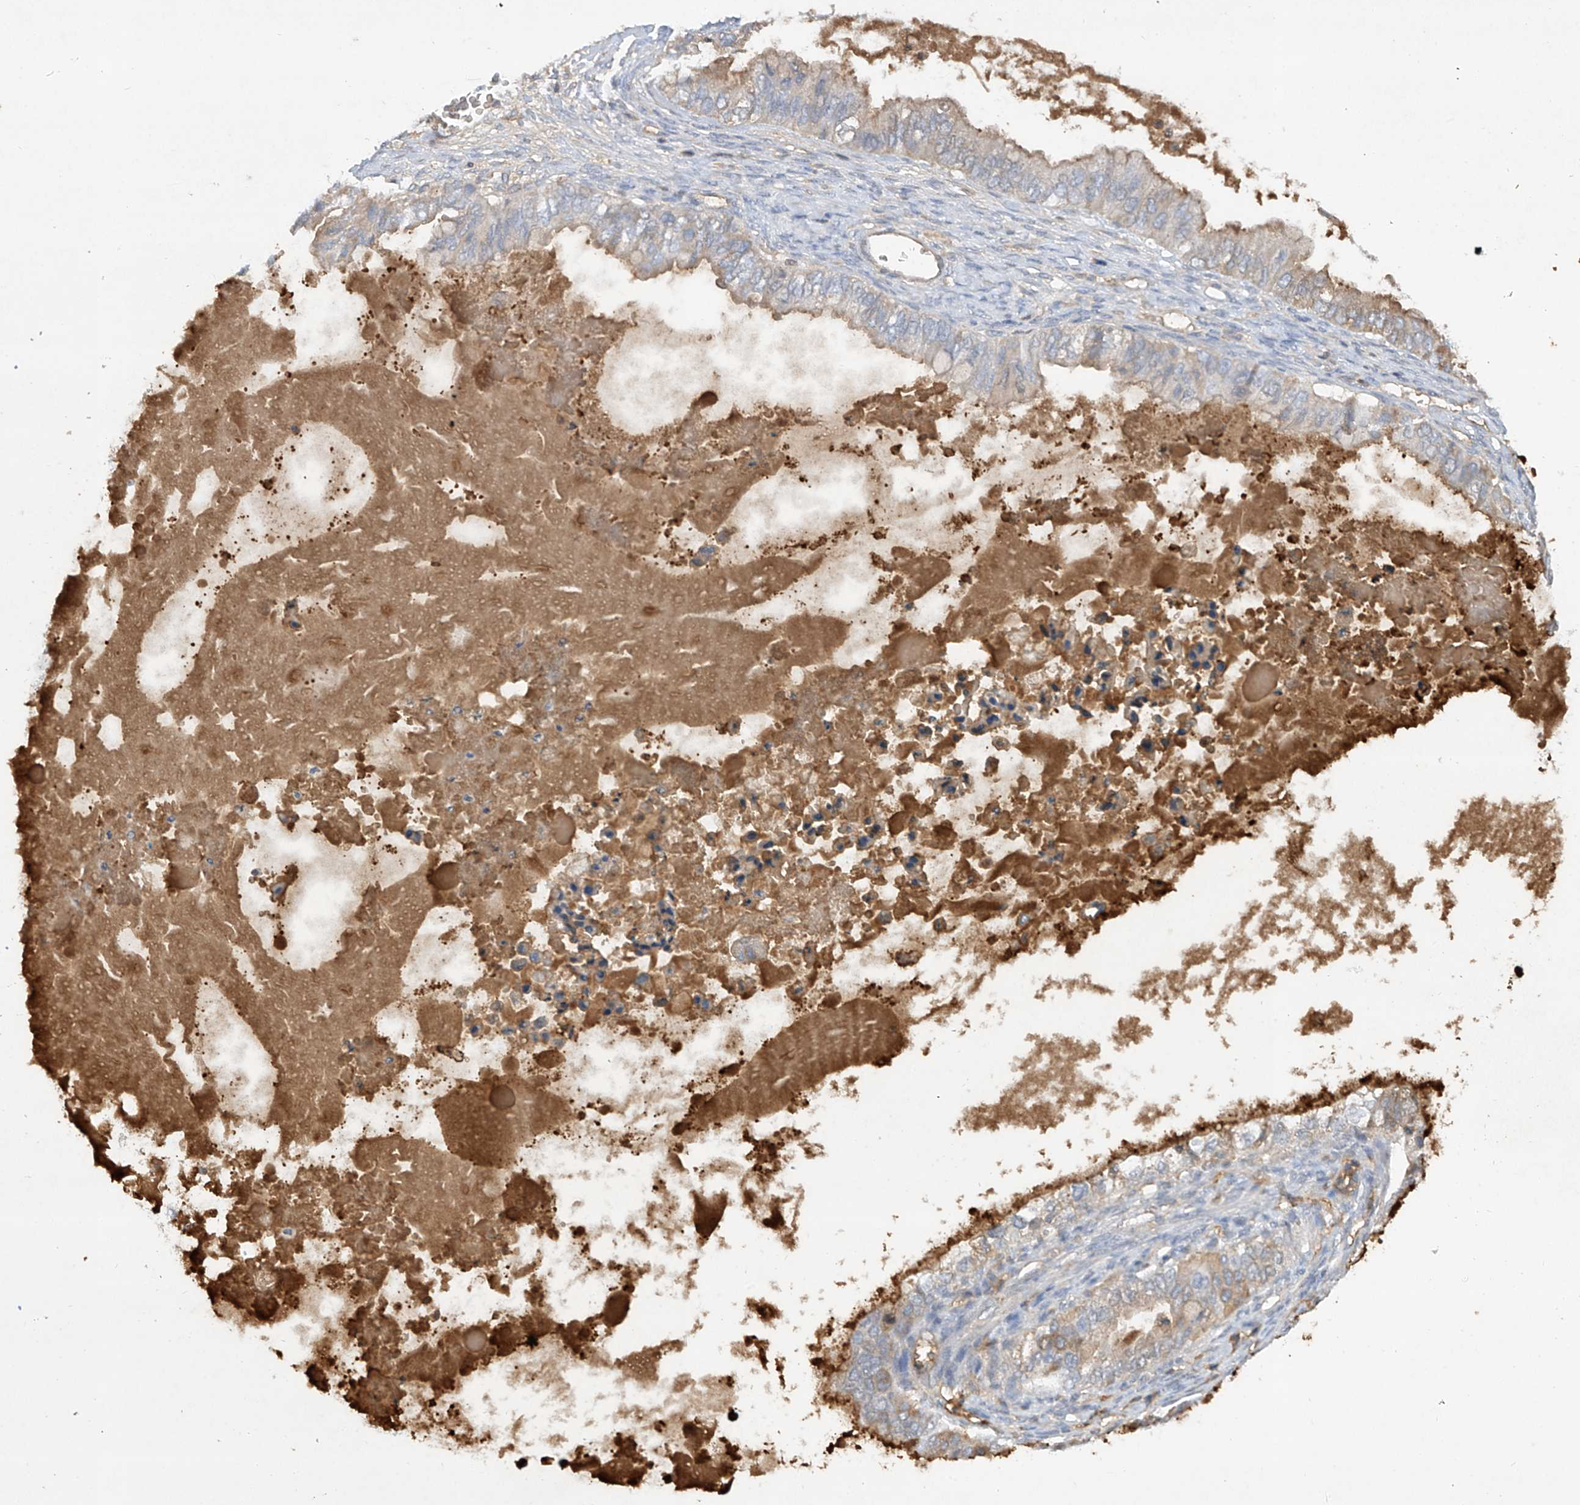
{"staining": {"intensity": "weak", "quantity": "25%-75%", "location": "cytoplasmic/membranous"}, "tissue": "ovarian cancer", "cell_type": "Tumor cells", "image_type": "cancer", "snomed": [{"axis": "morphology", "description": "Cystadenocarcinoma, mucinous, NOS"}, {"axis": "topography", "description": "Ovary"}], "caption": "Immunohistochemistry (IHC) photomicrograph of ovarian cancer (mucinous cystadenocarcinoma) stained for a protein (brown), which displays low levels of weak cytoplasmic/membranous expression in approximately 25%-75% of tumor cells.", "gene": "HAS3", "patient": {"sex": "female", "age": 80}}